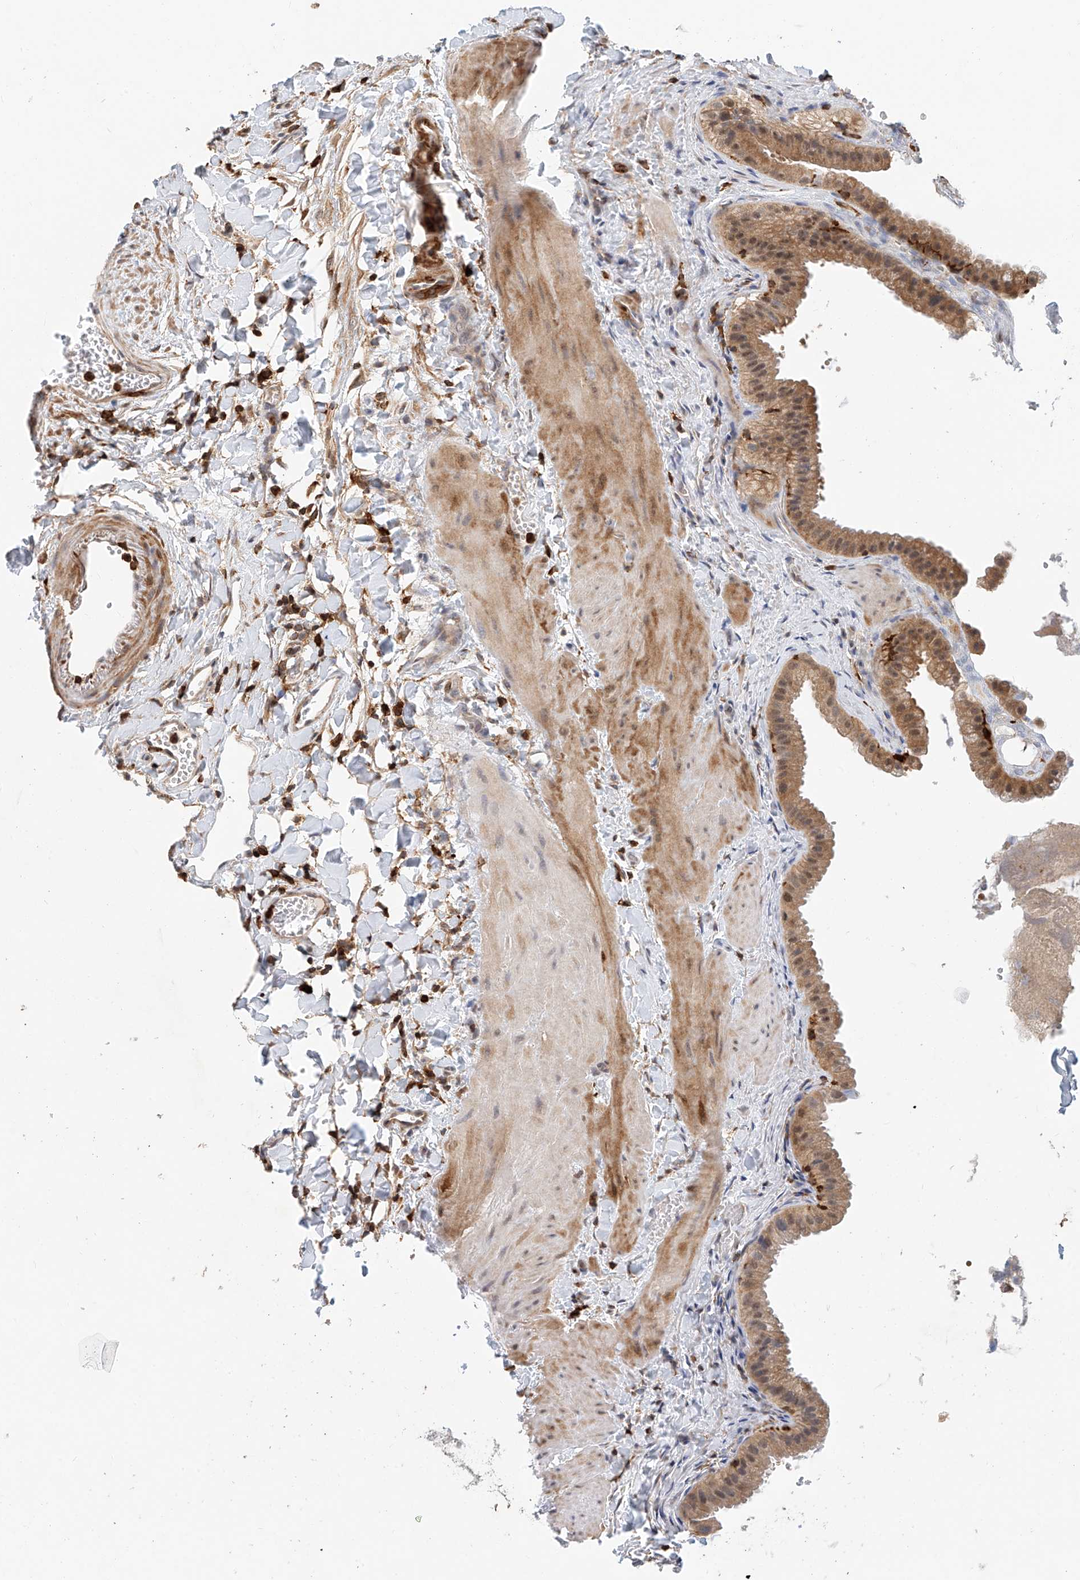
{"staining": {"intensity": "moderate", "quantity": ">75%", "location": "cytoplasmic/membranous,nuclear"}, "tissue": "gallbladder", "cell_type": "Glandular cells", "image_type": "normal", "snomed": [{"axis": "morphology", "description": "Normal tissue, NOS"}, {"axis": "topography", "description": "Gallbladder"}], "caption": "Moderate cytoplasmic/membranous,nuclear protein expression is identified in approximately >75% of glandular cells in gallbladder. (DAB IHC, brown staining for protein, blue staining for nuclei).", "gene": "MICAL1", "patient": {"sex": "male", "age": 55}}